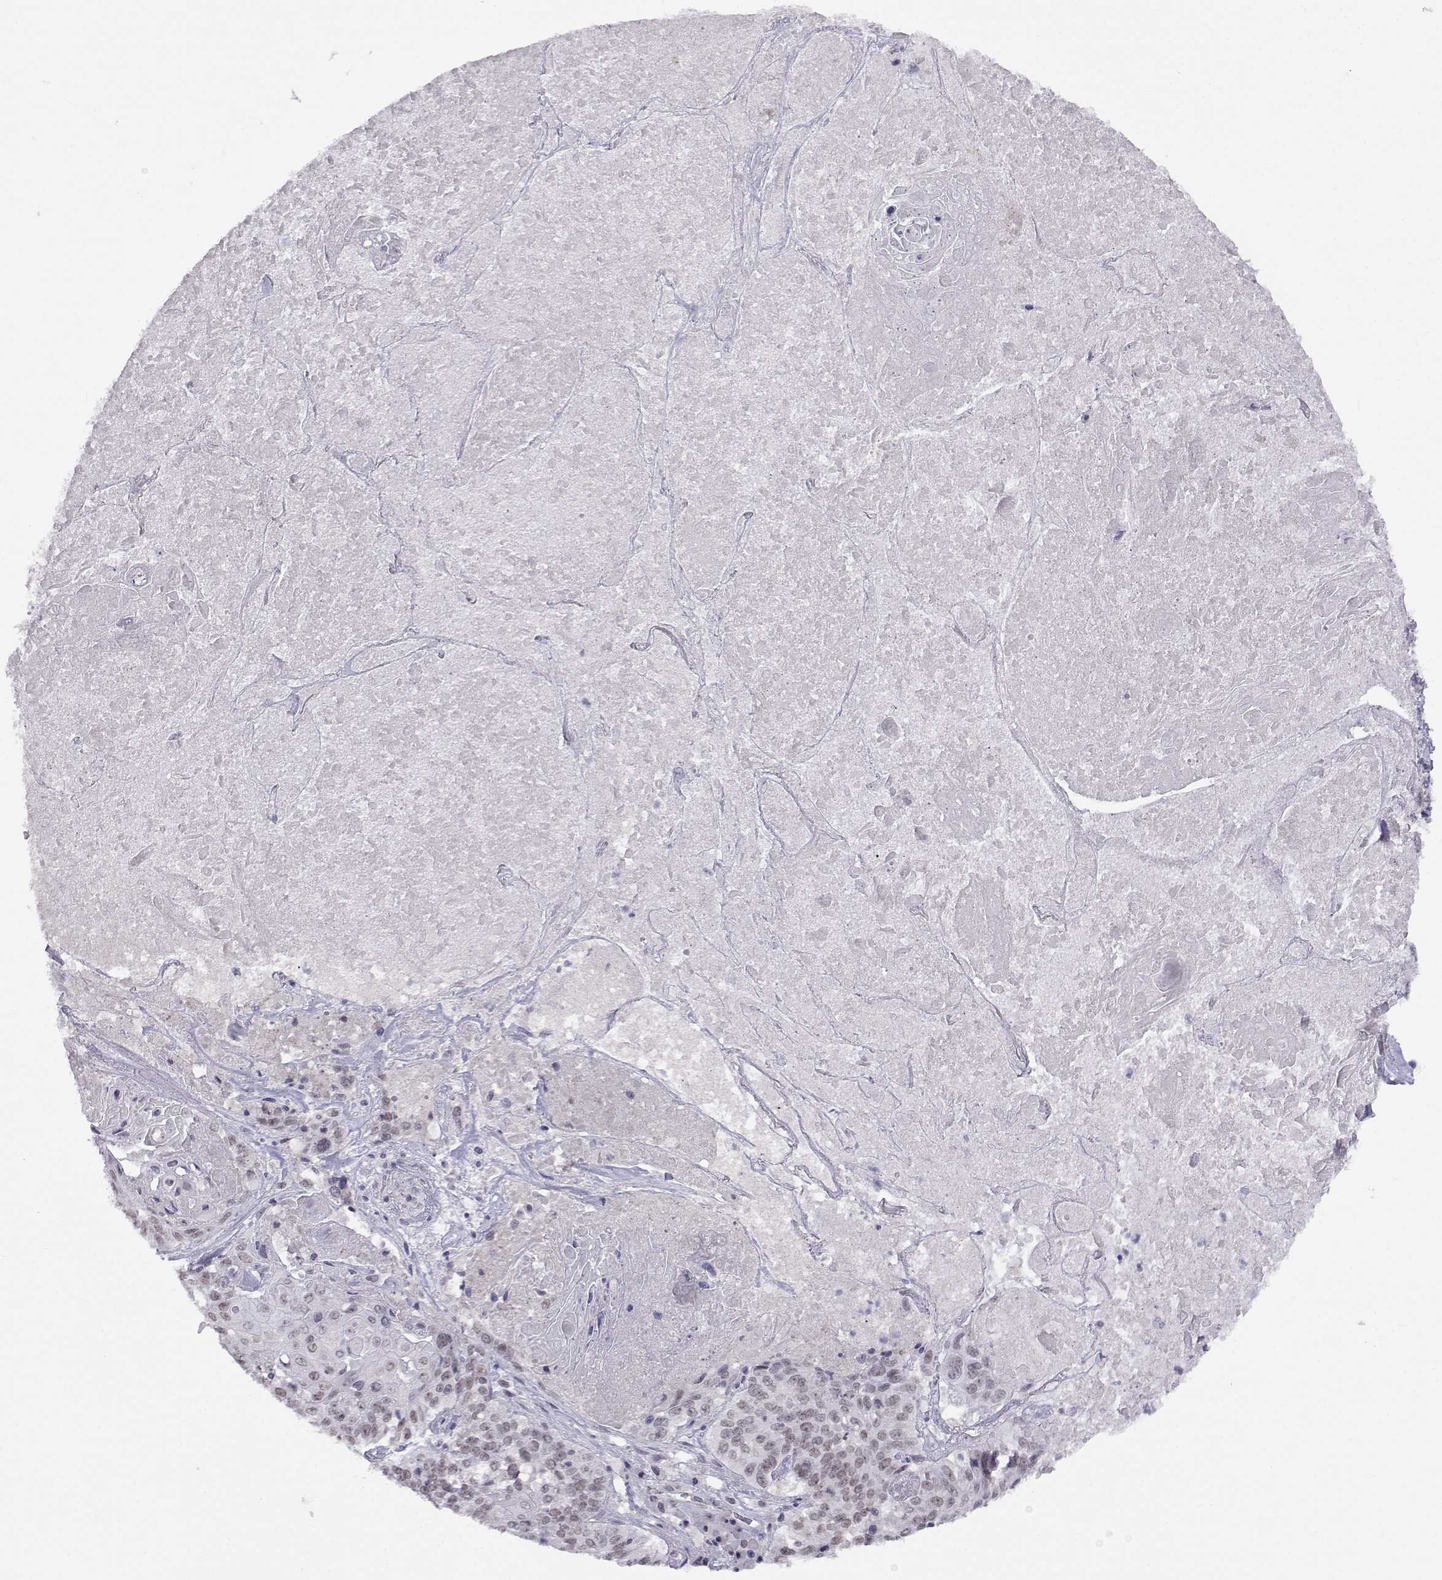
{"staining": {"intensity": "negative", "quantity": "none", "location": "none"}, "tissue": "lung cancer", "cell_type": "Tumor cells", "image_type": "cancer", "snomed": [{"axis": "morphology", "description": "Squamous cell carcinoma, NOS"}, {"axis": "topography", "description": "Lung"}], "caption": "There is no significant positivity in tumor cells of lung squamous cell carcinoma.", "gene": "MED26", "patient": {"sex": "male", "age": 64}}